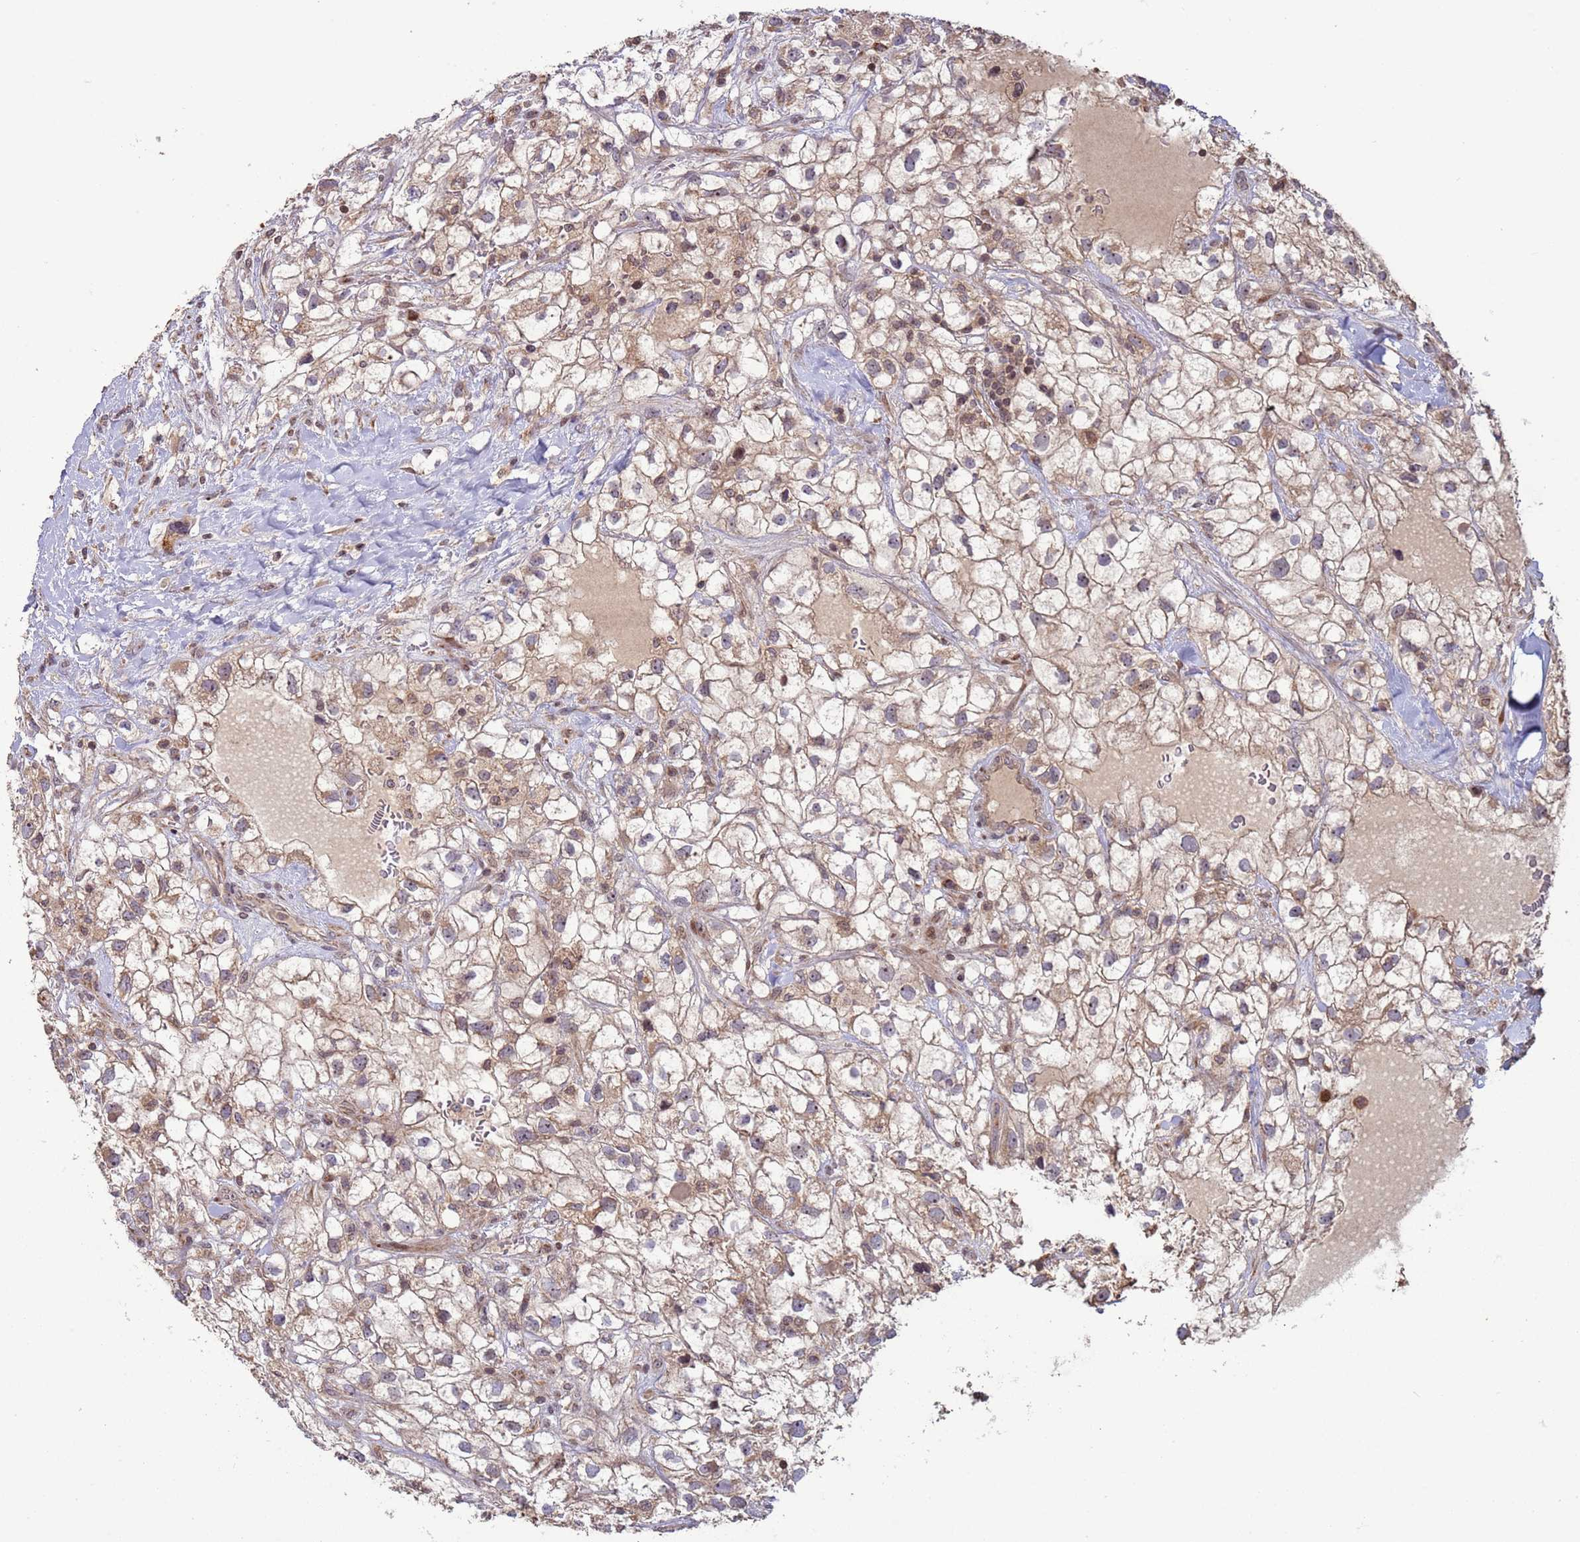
{"staining": {"intensity": "moderate", "quantity": "25%-75%", "location": "cytoplasmic/membranous"}, "tissue": "renal cancer", "cell_type": "Tumor cells", "image_type": "cancer", "snomed": [{"axis": "morphology", "description": "Adenocarcinoma, NOS"}, {"axis": "topography", "description": "Kidney"}], "caption": "Protein staining demonstrates moderate cytoplasmic/membranous expression in approximately 25%-75% of tumor cells in renal cancer (adenocarcinoma). The staining is performed using DAB (3,3'-diaminobenzidine) brown chromogen to label protein expression. The nuclei are counter-stained blue using hematoxylin.", "gene": "RCOR2", "patient": {"sex": "male", "age": 59}}